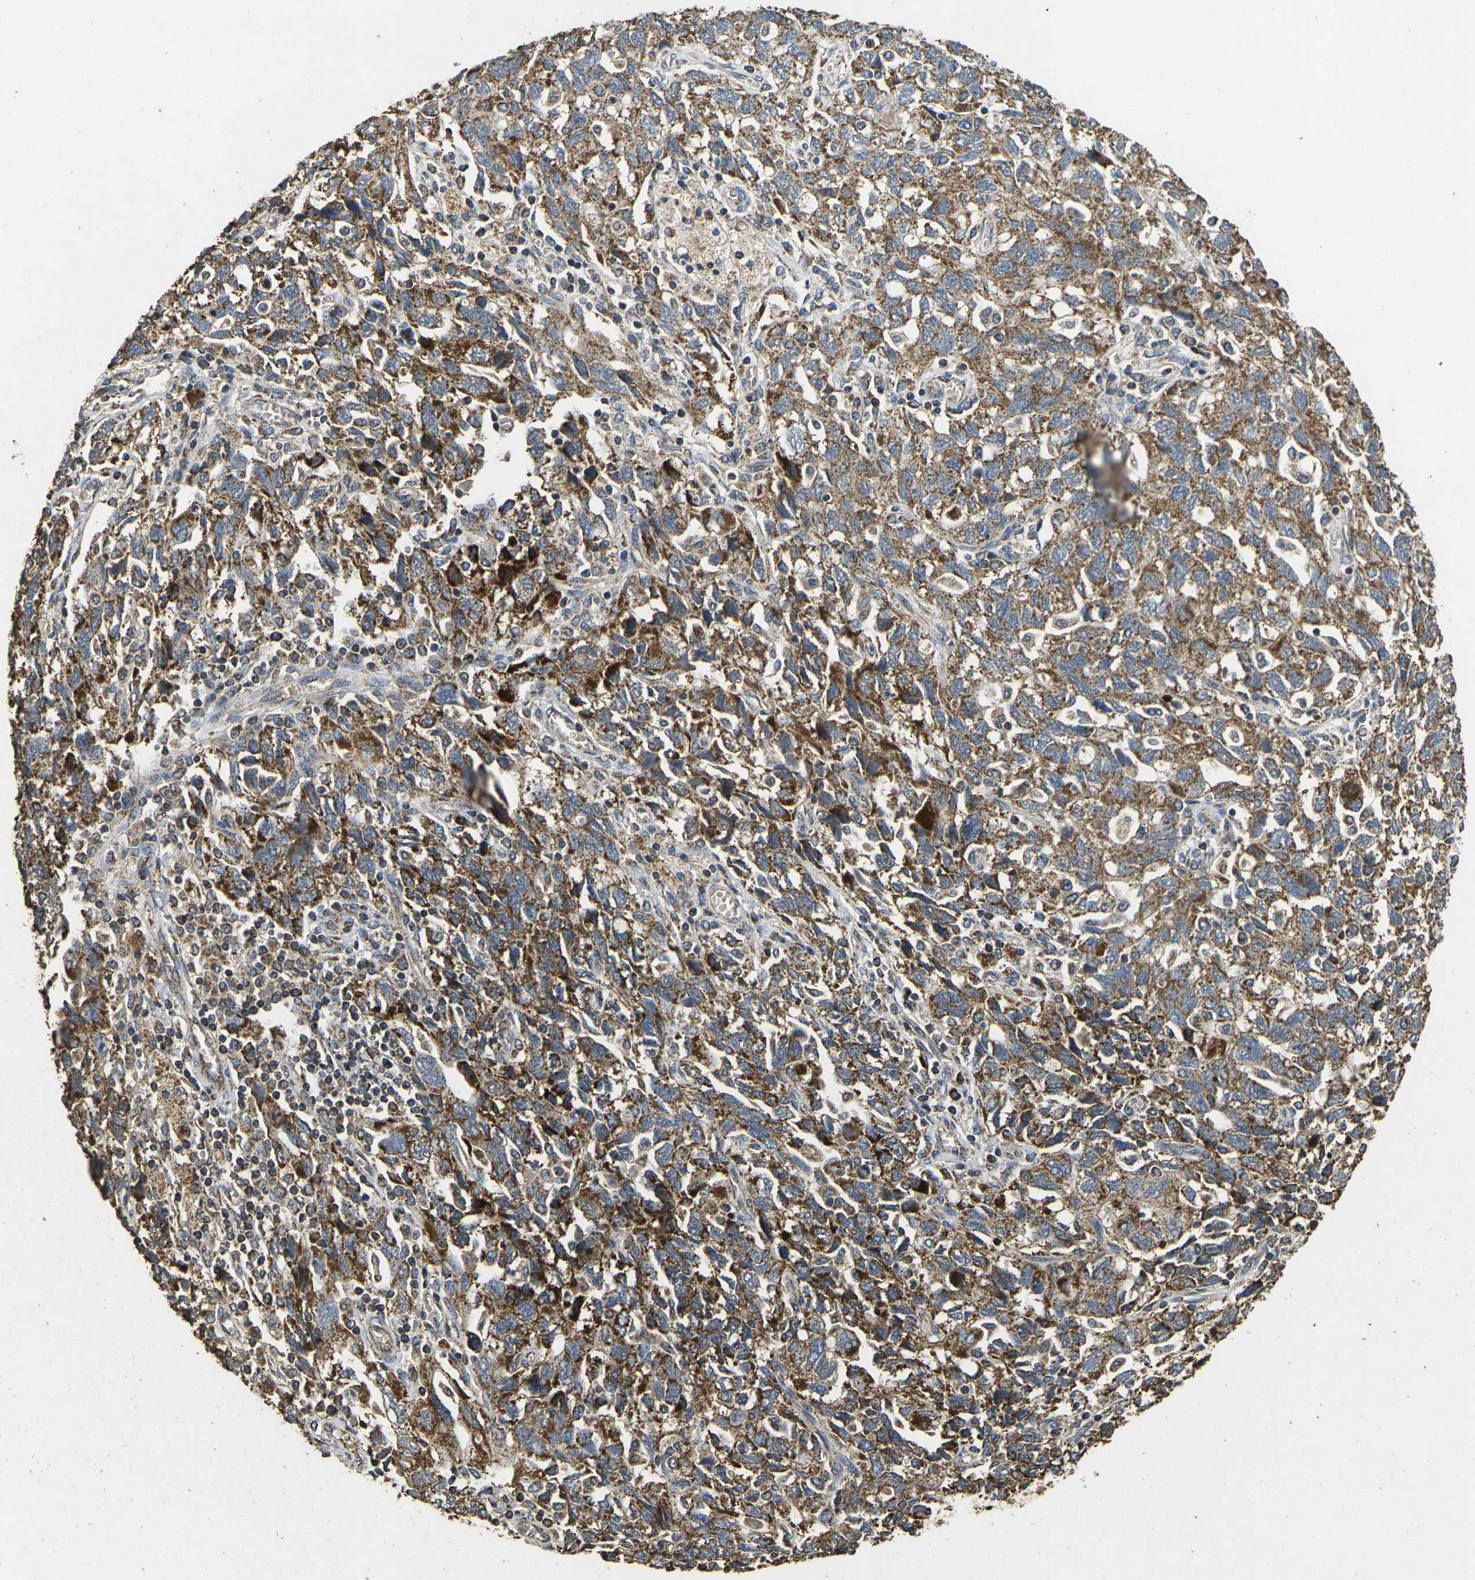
{"staining": {"intensity": "moderate", "quantity": ">75%", "location": "cytoplasmic/membranous"}, "tissue": "ovarian cancer", "cell_type": "Tumor cells", "image_type": "cancer", "snomed": [{"axis": "morphology", "description": "Carcinoma, NOS"}, {"axis": "morphology", "description": "Cystadenocarcinoma, serous, NOS"}, {"axis": "topography", "description": "Ovary"}], "caption": "Immunohistochemistry (IHC) photomicrograph of human ovarian carcinoma stained for a protein (brown), which shows medium levels of moderate cytoplasmic/membranous expression in about >75% of tumor cells.", "gene": "MAPK11", "patient": {"sex": "female", "age": 69}}